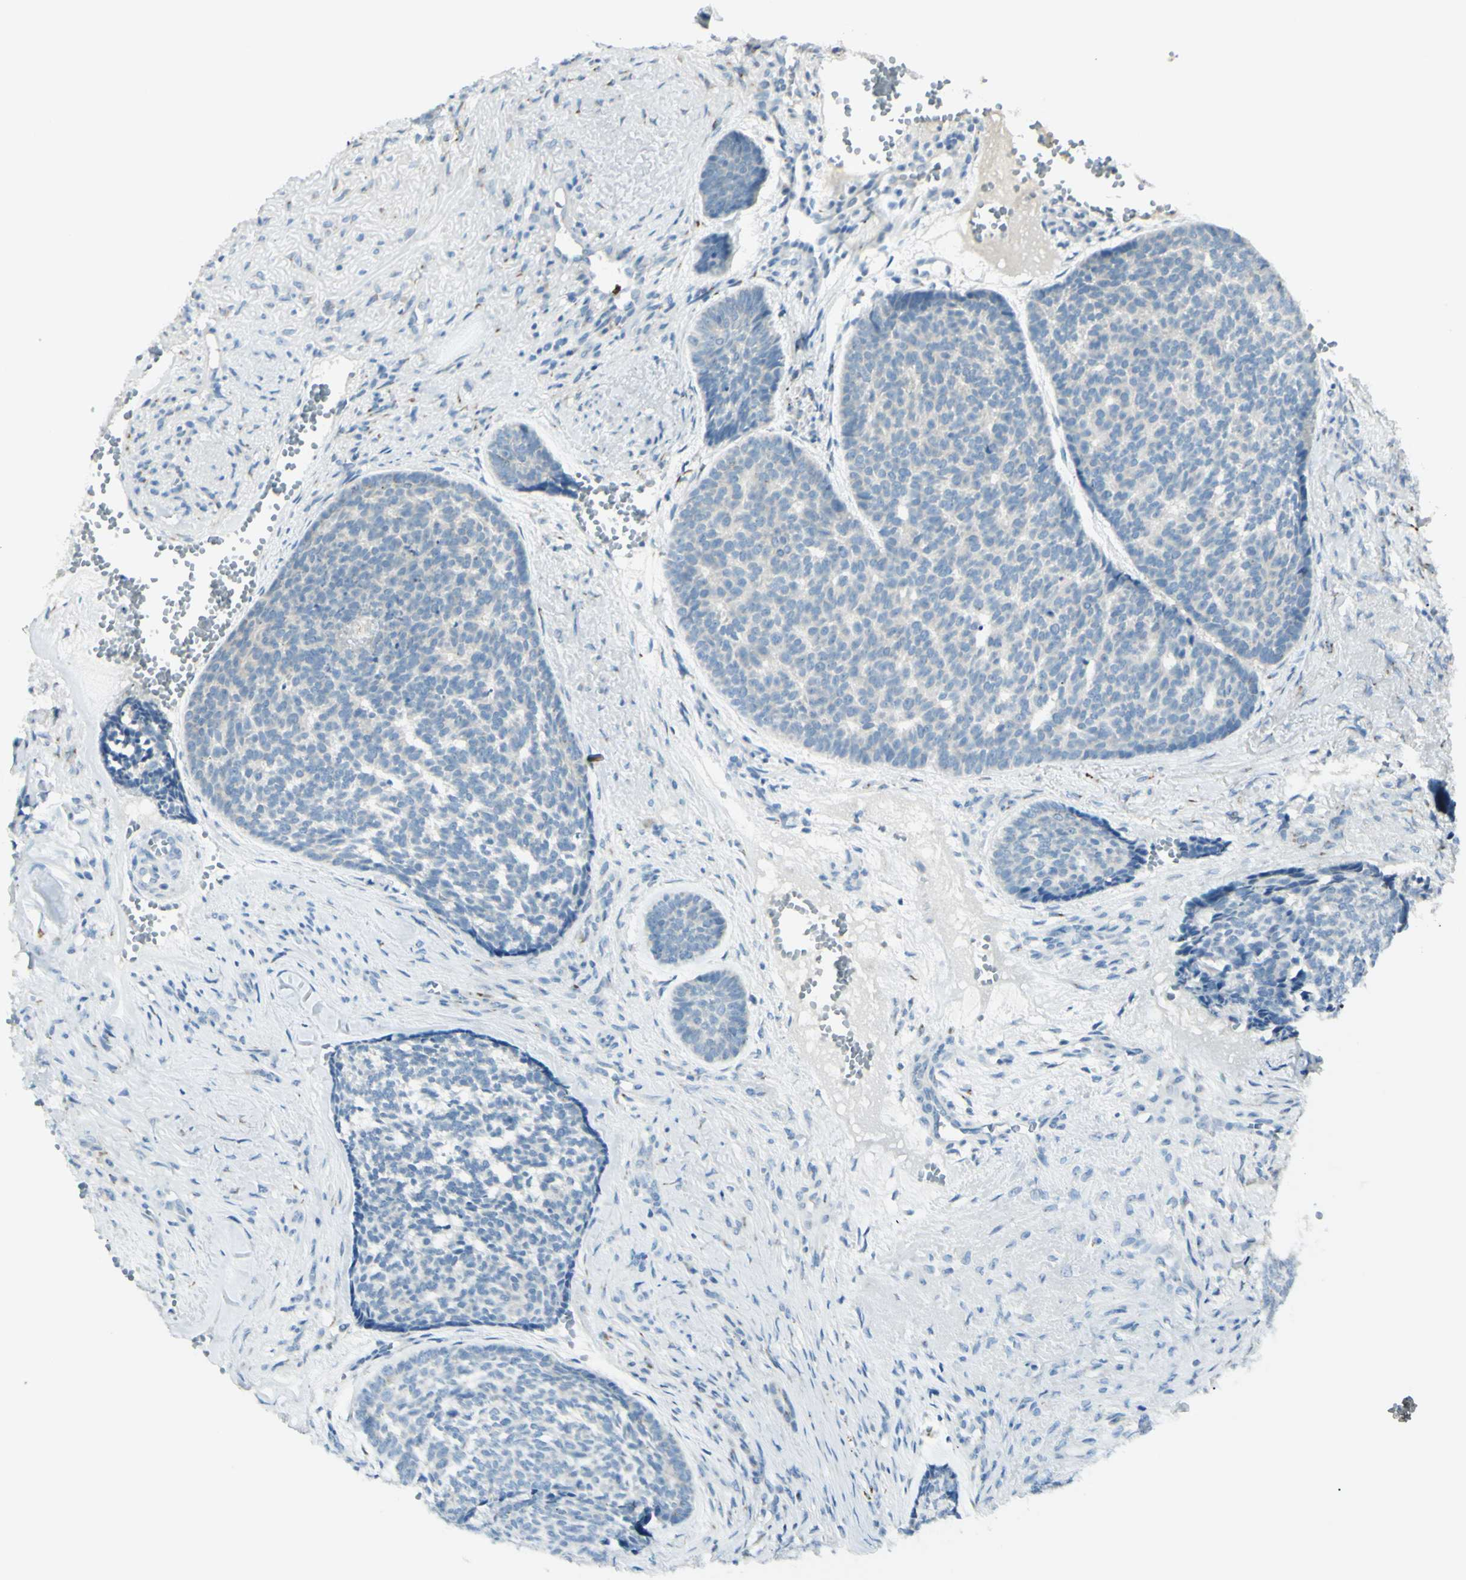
{"staining": {"intensity": "negative", "quantity": "none", "location": "none"}, "tissue": "skin cancer", "cell_type": "Tumor cells", "image_type": "cancer", "snomed": [{"axis": "morphology", "description": "Basal cell carcinoma"}, {"axis": "topography", "description": "Skin"}], "caption": "Immunohistochemistry (IHC) micrograph of neoplastic tissue: skin basal cell carcinoma stained with DAB (3,3'-diaminobenzidine) exhibits no significant protein expression in tumor cells.", "gene": "B4GALT1", "patient": {"sex": "male", "age": 84}}